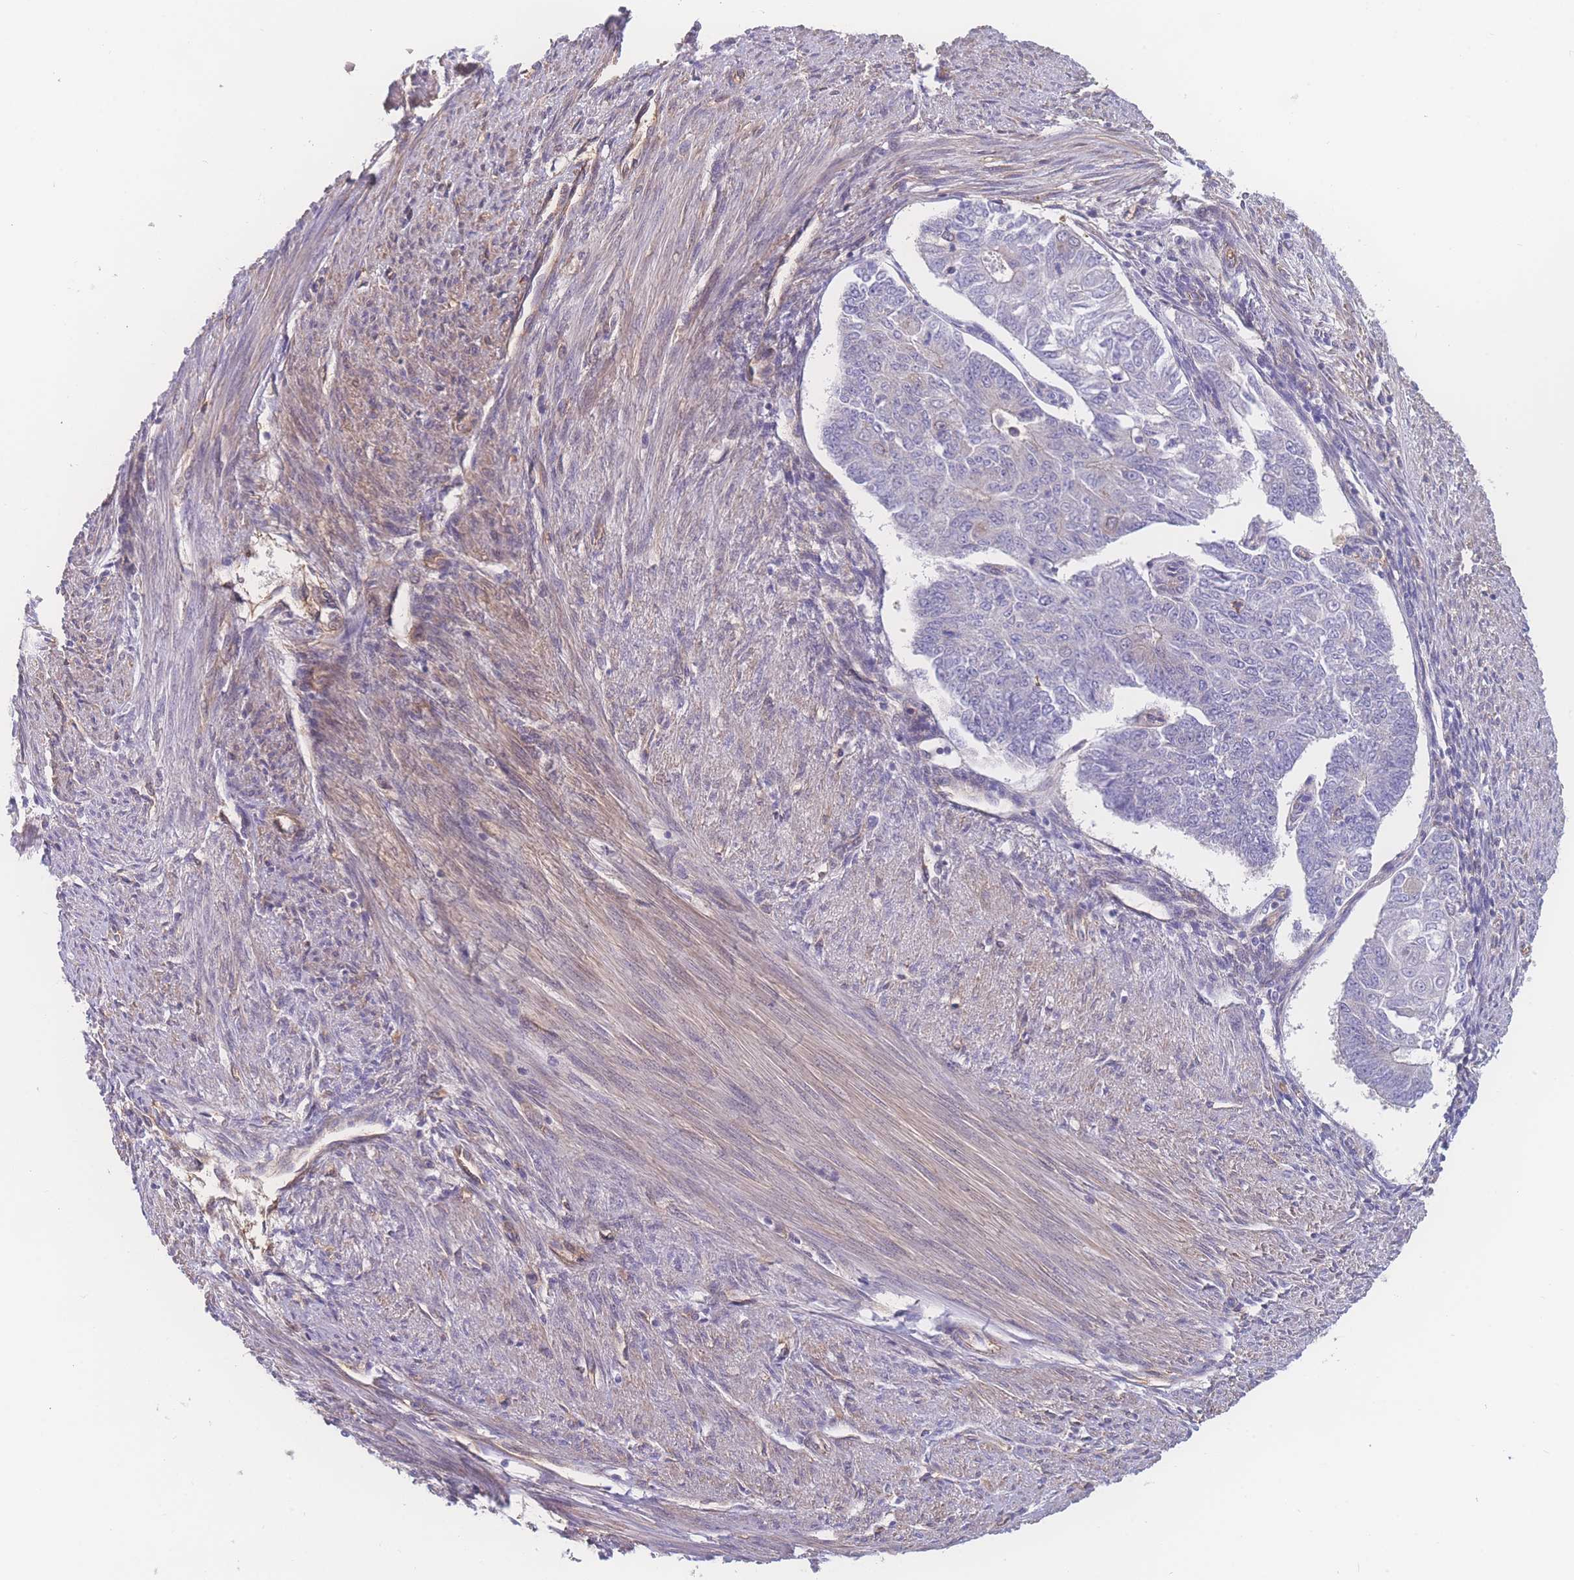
{"staining": {"intensity": "negative", "quantity": "none", "location": "none"}, "tissue": "endometrial cancer", "cell_type": "Tumor cells", "image_type": "cancer", "snomed": [{"axis": "morphology", "description": "Adenocarcinoma, NOS"}, {"axis": "topography", "description": "Endometrium"}], "caption": "Adenocarcinoma (endometrial) was stained to show a protein in brown. There is no significant staining in tumor cells.", "gene": "CFAP97", "patient": {"sex": "female", "age": 32}}